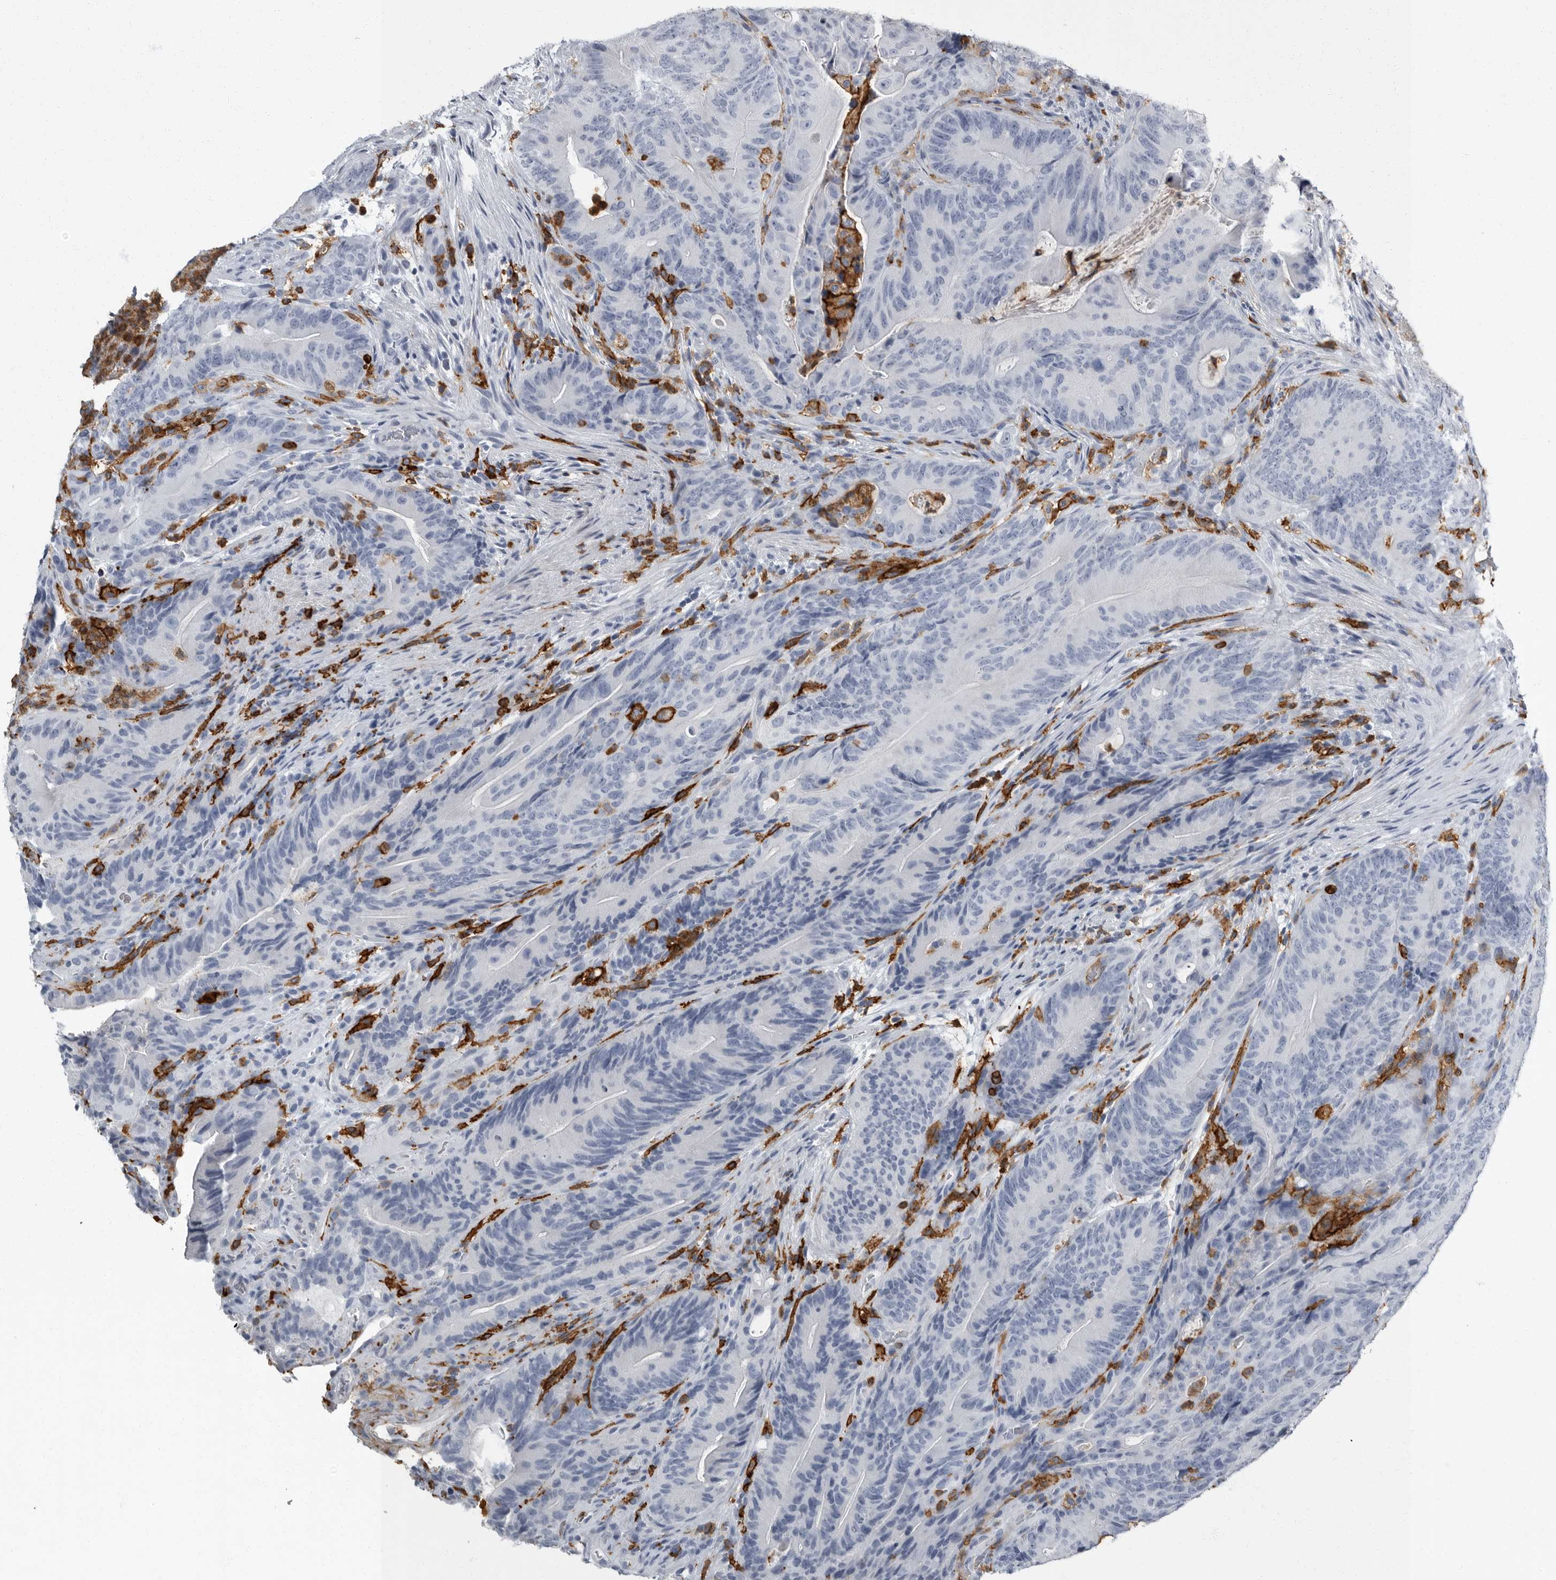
{"staining": {"intensity": "negative", "quantity": "none", "location": "none"}, "tissue": "colorectal cancer", "cell_type": "Tumor cells", "image_type": "cancer", "snomed": [{"axis": "morphology", "description": "Normal tissue, NOS"}, {"axis": "topography", "description": "Colon"}], "caption": "Protein analysis of colorectal cancer shows no significant expression in tumor cells.", "gene": "FCER1G", "patient": {"sex": "female", "age": 82}}